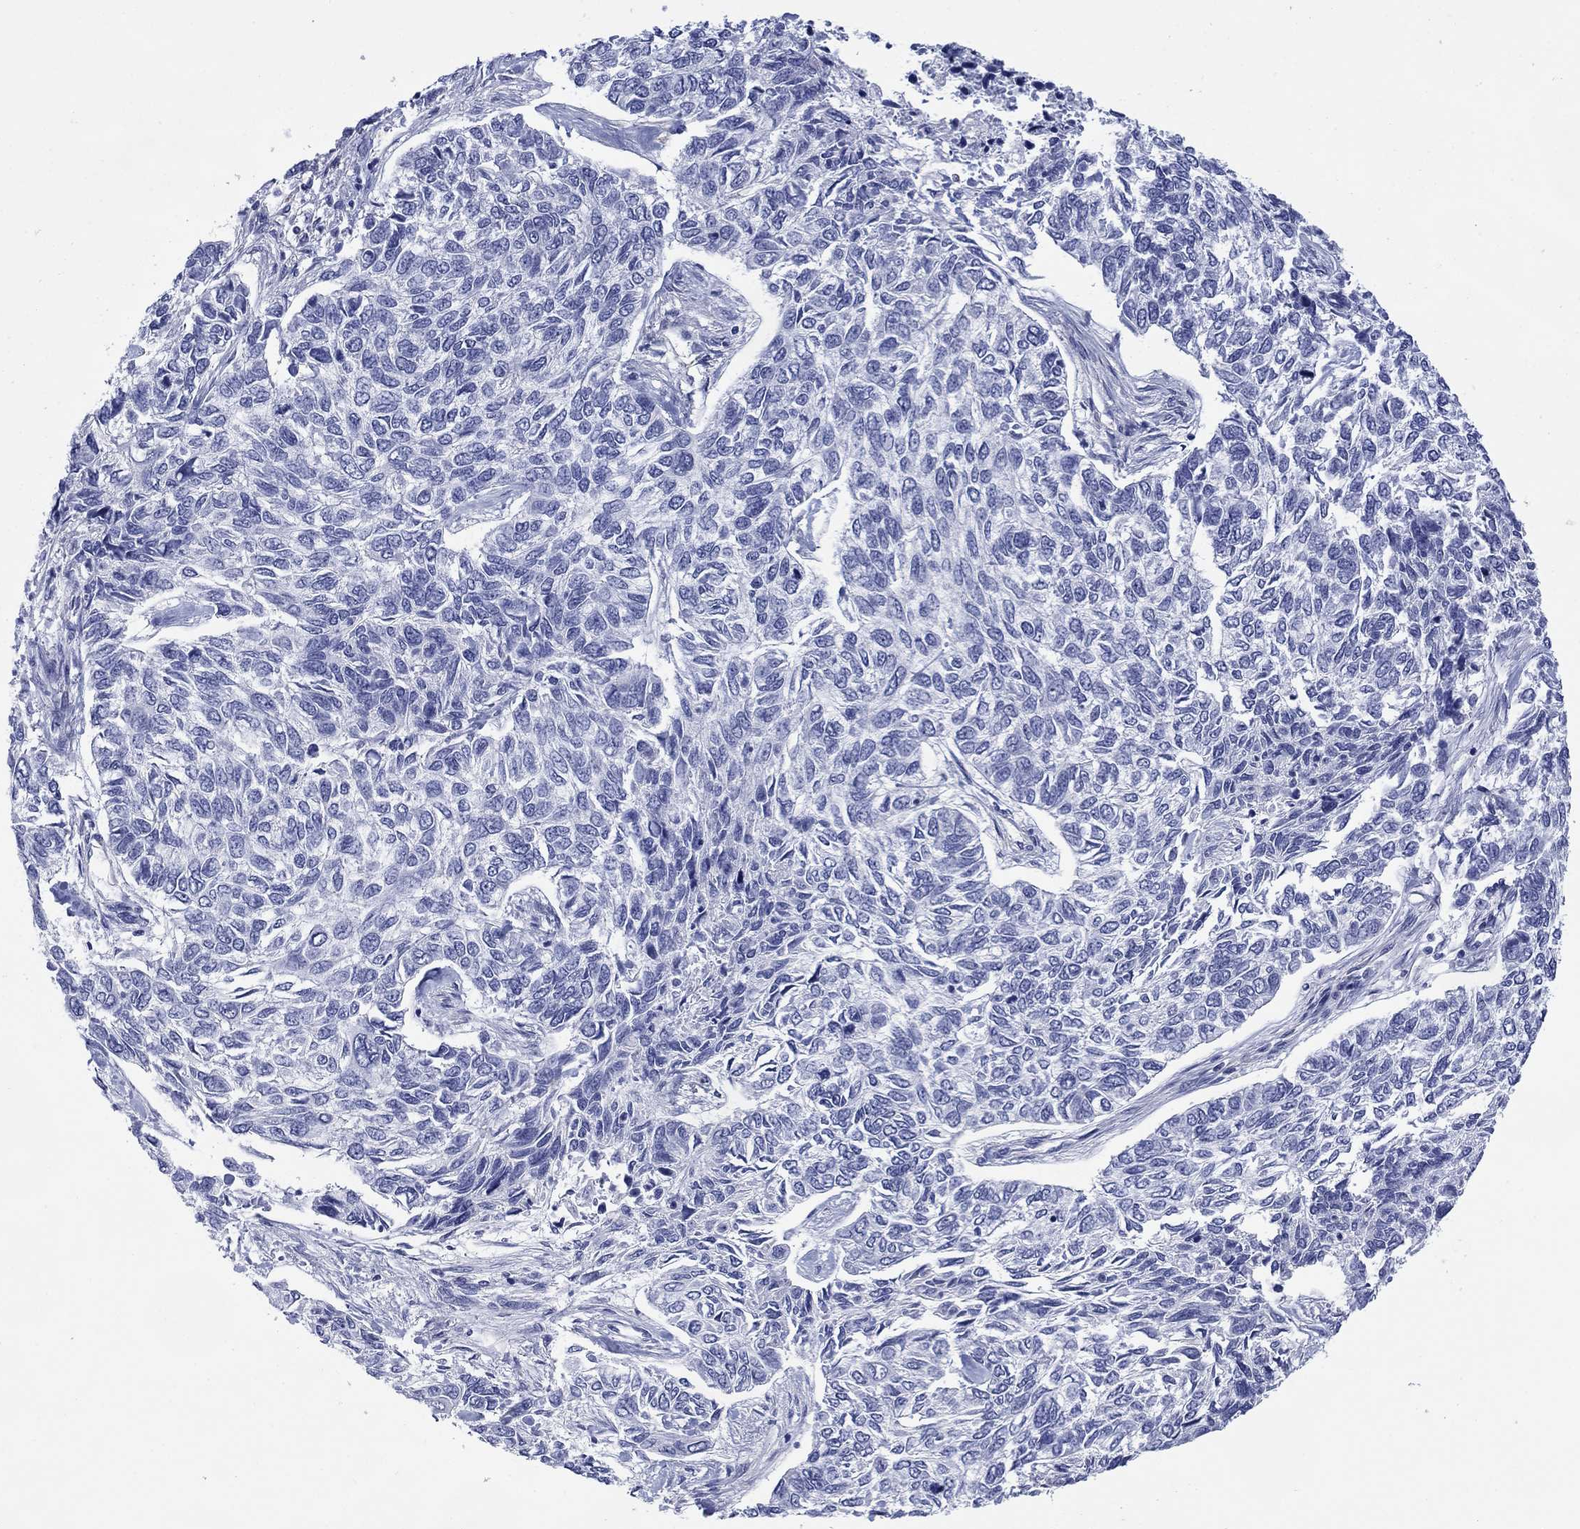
{"staining": {"intensity": "negative", "quantity": "none", "location": "none"}, "tissue": "skin cancer", "cell_type": "Tumor cells", "image_type": "cancer", "snomed": [{"axis": "morphology", "description": "Basal cell carcinoma"}, {"axis": "topography", "description": "Skin"}], "caption": "Immunohistochemistry (IHC) image of neoplastic tissue: human basal cell carcinoma (skin) stained with DAB displays no significant protein expression in tumor cells.", "gene": "PTPRZ1", "patient": {"sex": "female", "age": 65}}